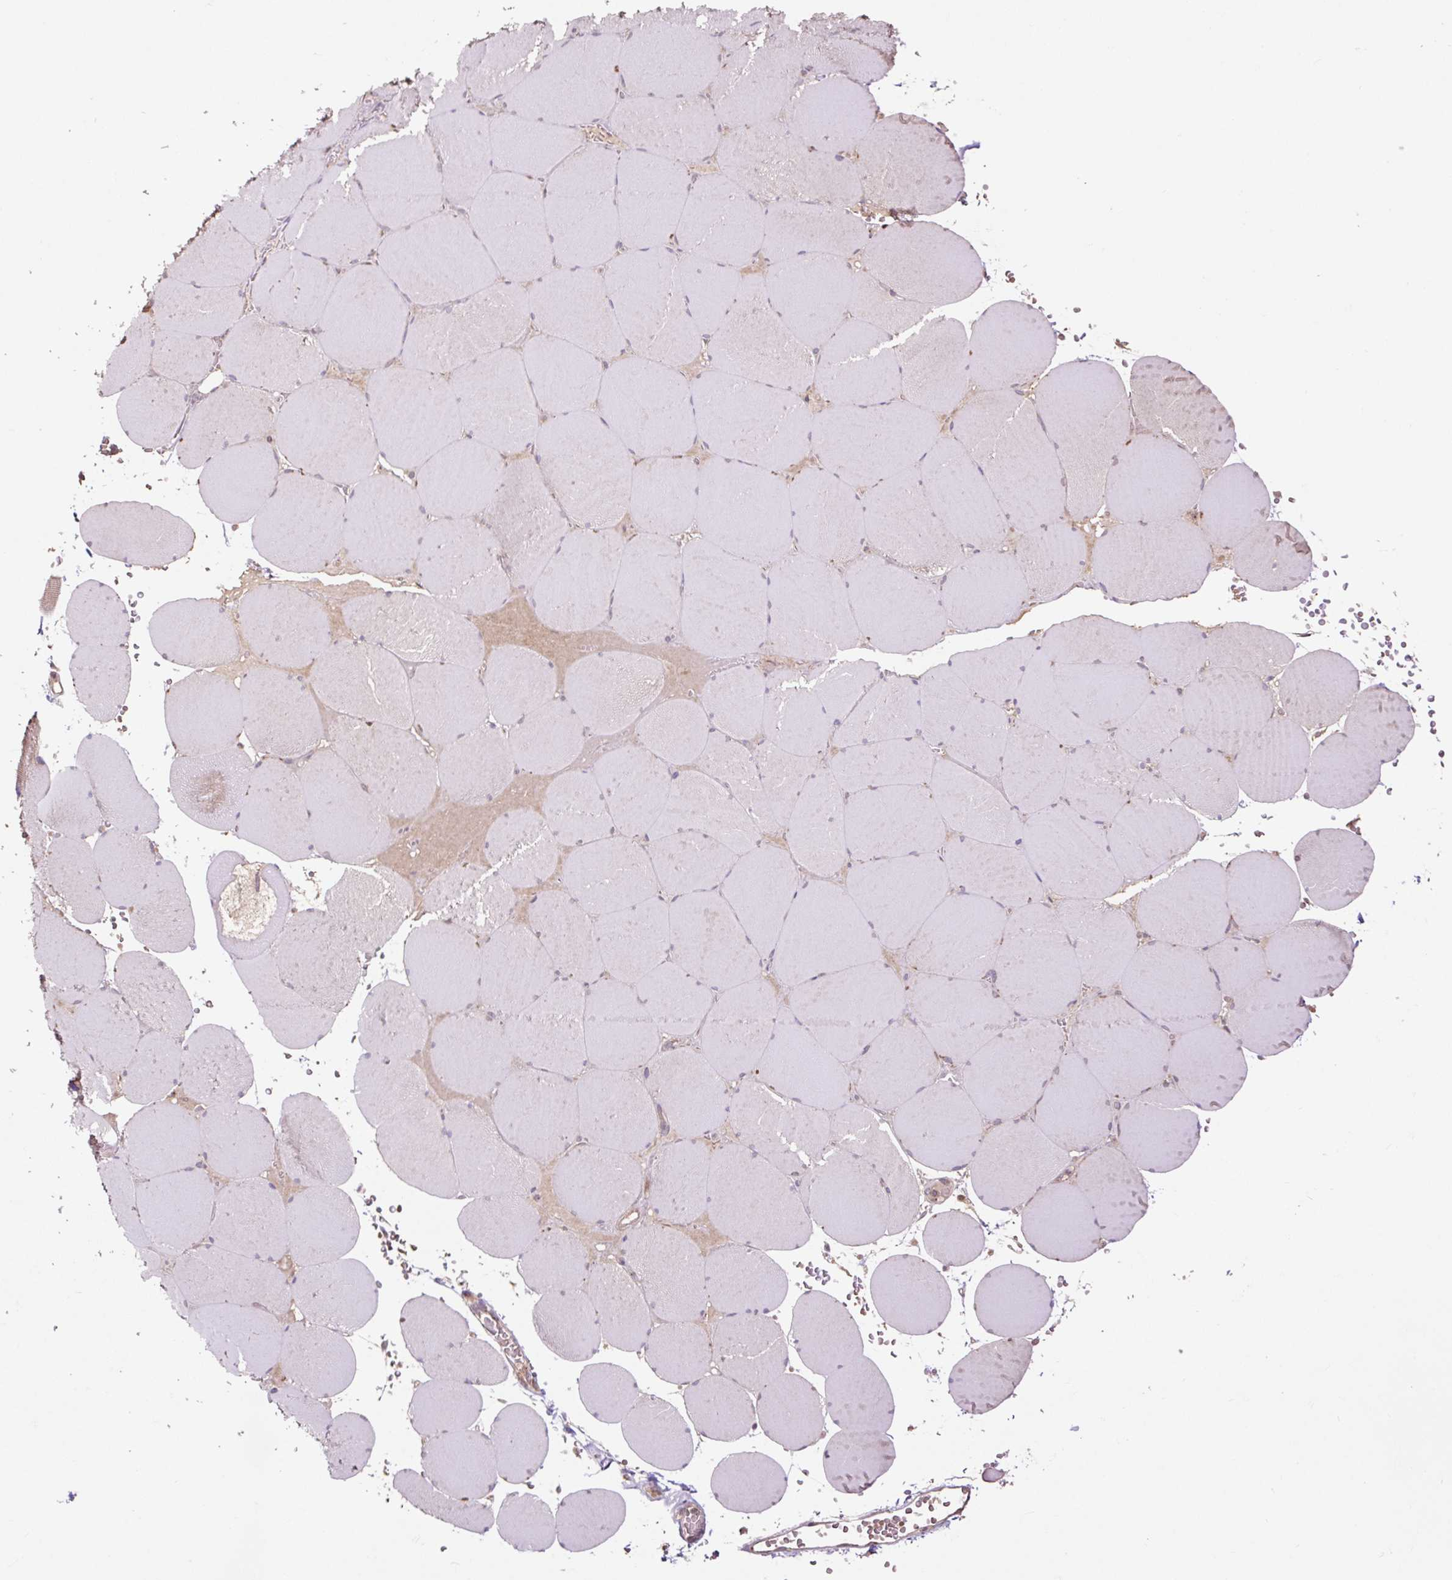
{"staining": {"intensity": "moderate", "quantity": "25%-75%", "location": "cytoplasmic/membranous"}, "tissue": "skeletal muscle", "cell_type": "Myocytes", "image_type": "normal", "snomed": [{"axis": "morphology", "description": "Normal tissue, NOS"}, {"axis": "topography", "description": "Skeletal muscle"}, {"axis": "topography", "description": "Head-Neck"}], "caption": "Human skeletal muscle stained for a protein (brown) reveals moderate cytoplasmic/membranous positive expression in approximately 25%-75% of myocytes.", "gene": "MMS19", "patient": {"sex": "male", "age": 66}}